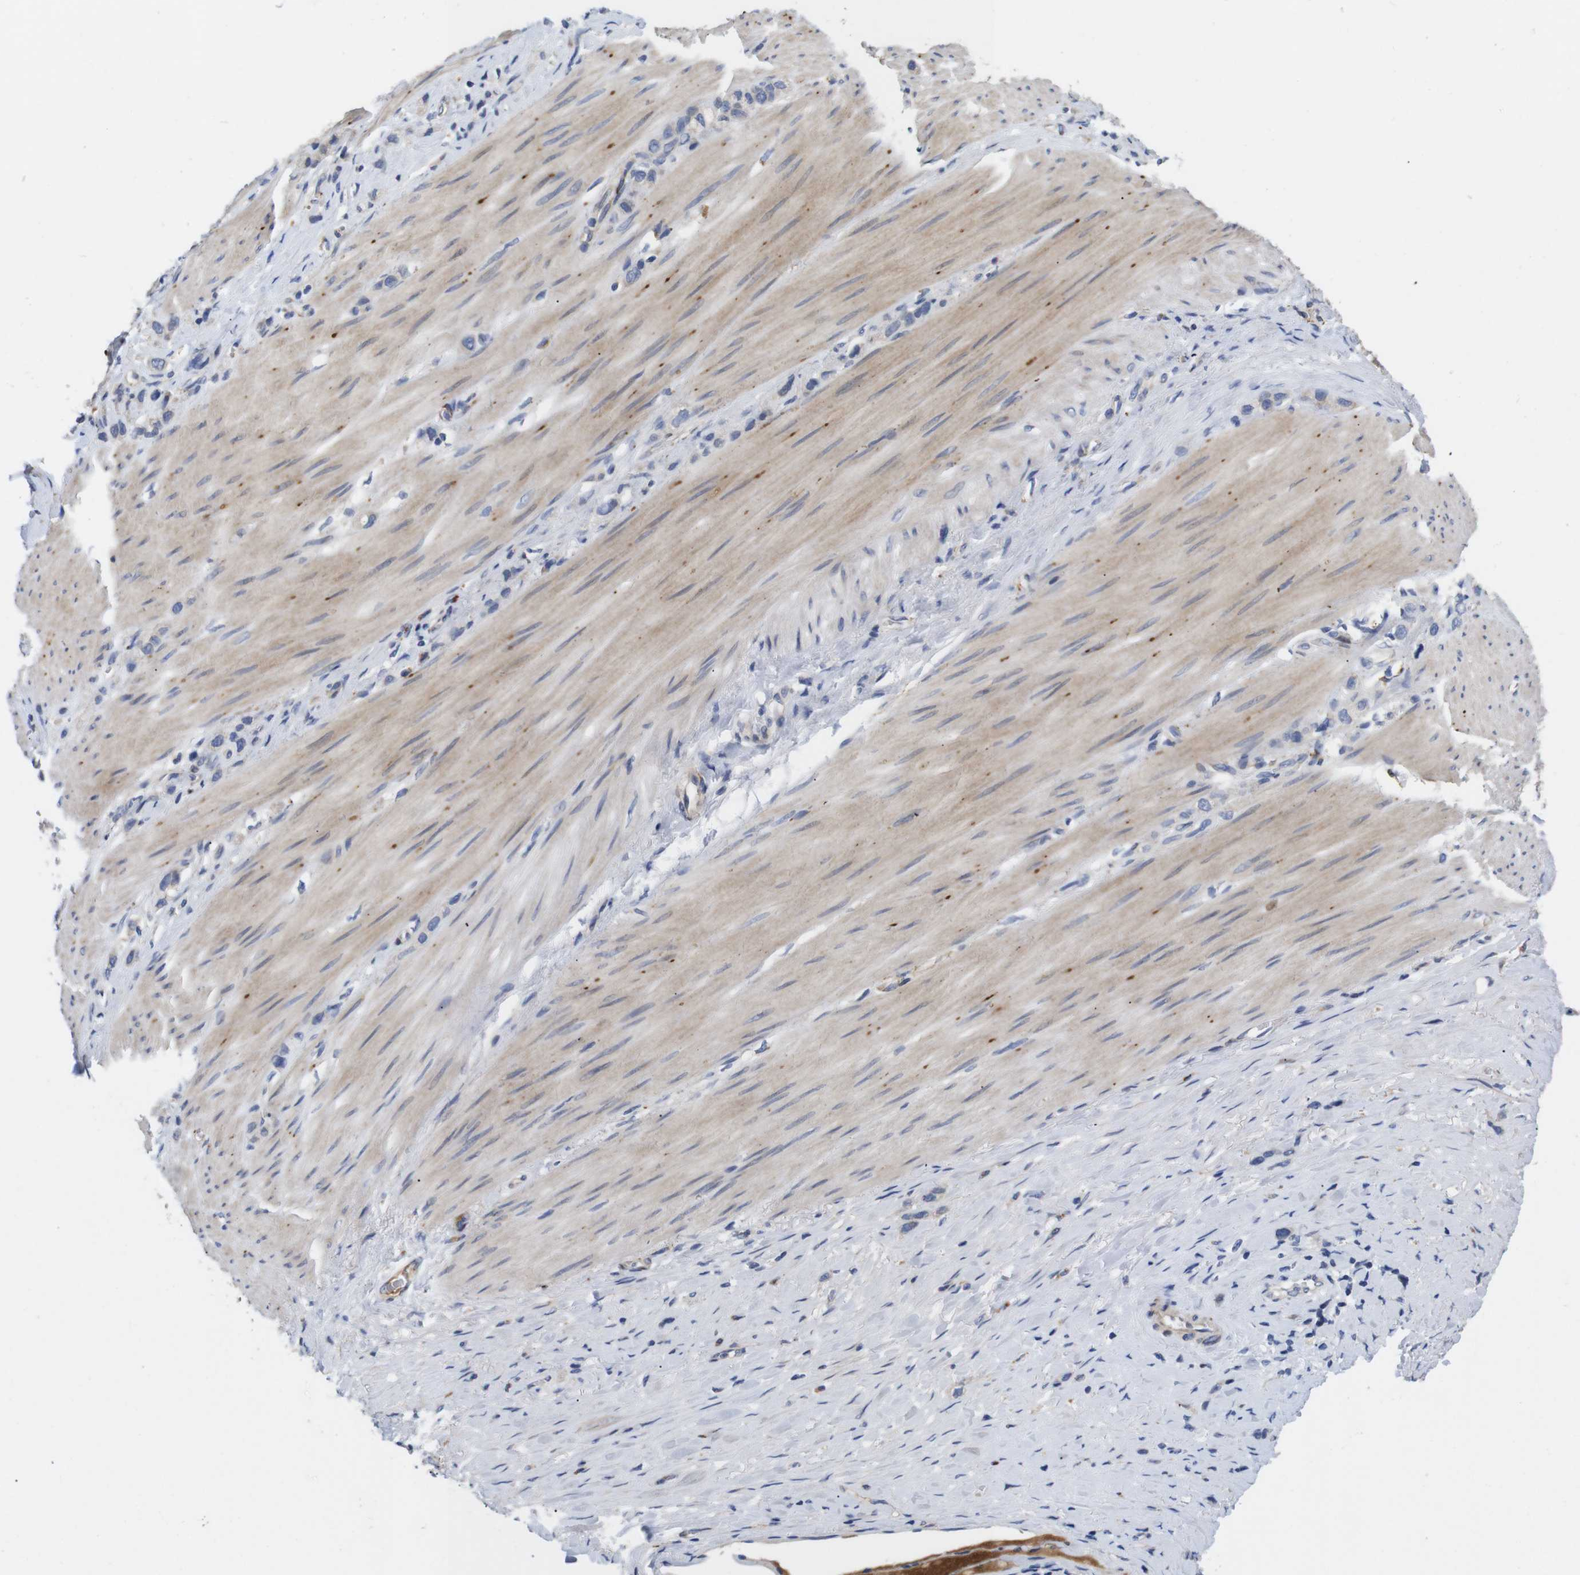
{"staining": {"intensity": "negative", "quantity": "none", "location": "none"}, "tissue": "stomach cancer", "cell_type": "Tumor cells", "image_type": "cancer", "snomed": [{"axis": "morphology", "description": "Normal tissue, NOS"}, {"axis": "morphology", "description": "Adenocarcinoma, NOS"}, {"axis": "morphology", "description": "Adenocarcinoma, High grade"}, {"axis": "topography", "description": "Stomach, upper"}, {"axis": "topography", "description": "Stomach"}], "caption": "Protein analysis of stomach adenocarcinoma (high-grade) reveals no significant staining in tumor cells.", "gene": "SPRY3", "patient": {"sex": "female", "age": 65}}